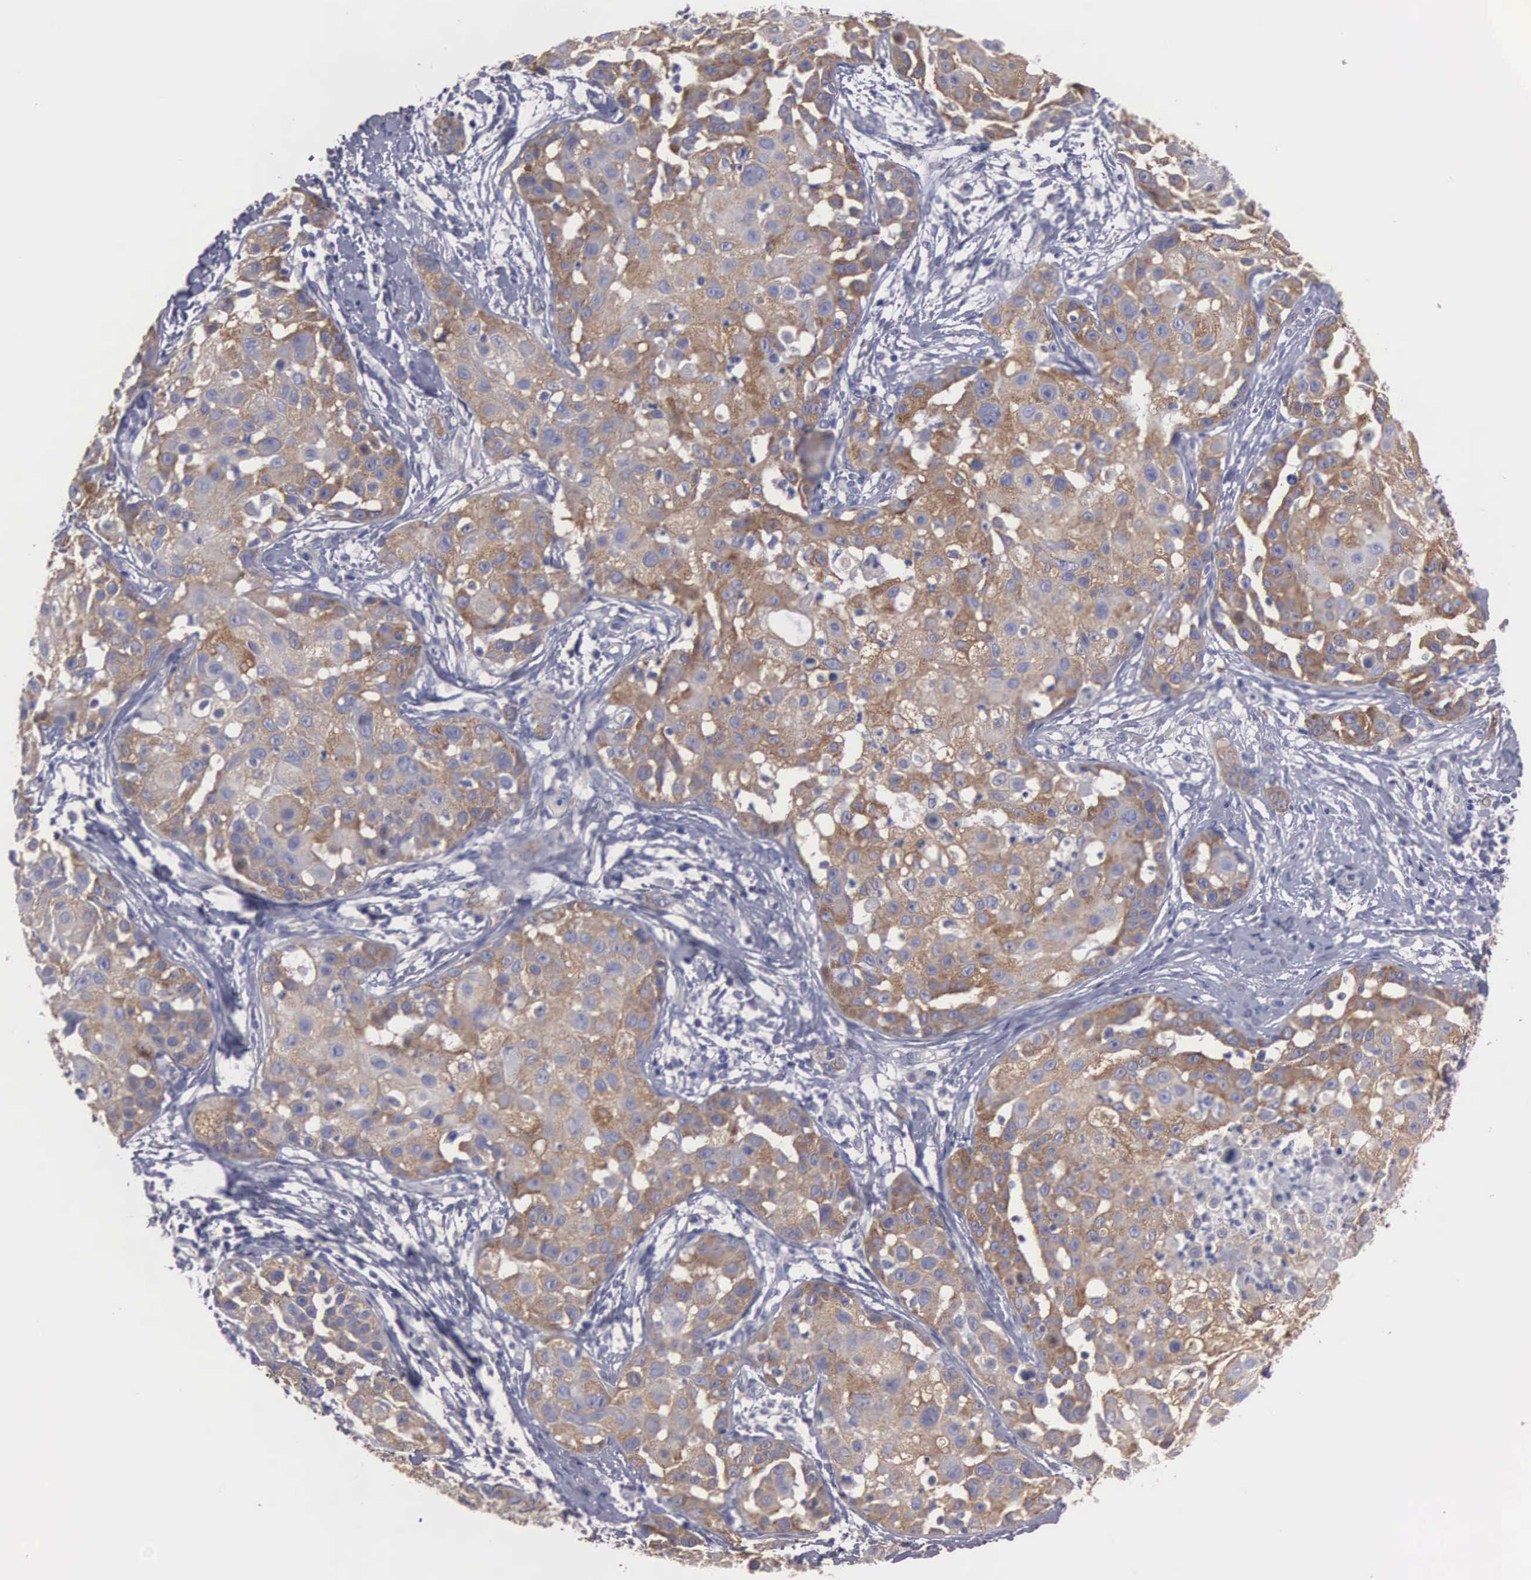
{"staining": {"intensity": "moderate", "quantity": ">75%", "location": "cytoplasmic/membranous"}, "tissue": "skin cancer", "cell_type": "Tumor cells", "image_type": "cancer", "snomed": [{"axis": "morphology", "description": "Squamous cell carcinoma, NOS"}, {"axis": "topography", "description": "Skin"}], "caption": "Immunohistochemistry staining of skin cancer, which shows medium levels of moderate cytoplasmic/membranous expression in approximately >75% of tumor cells indicating moderate cytoplasmic/membranous protein positivity. The staining was performed using DAB (3,3'-diaminobenzidine) (brown) for protein detection and nuclei were counterstained in hematoxylin (blue).", "gene": "CEP170B", "patient": {"sex": "female", "age": 57}}